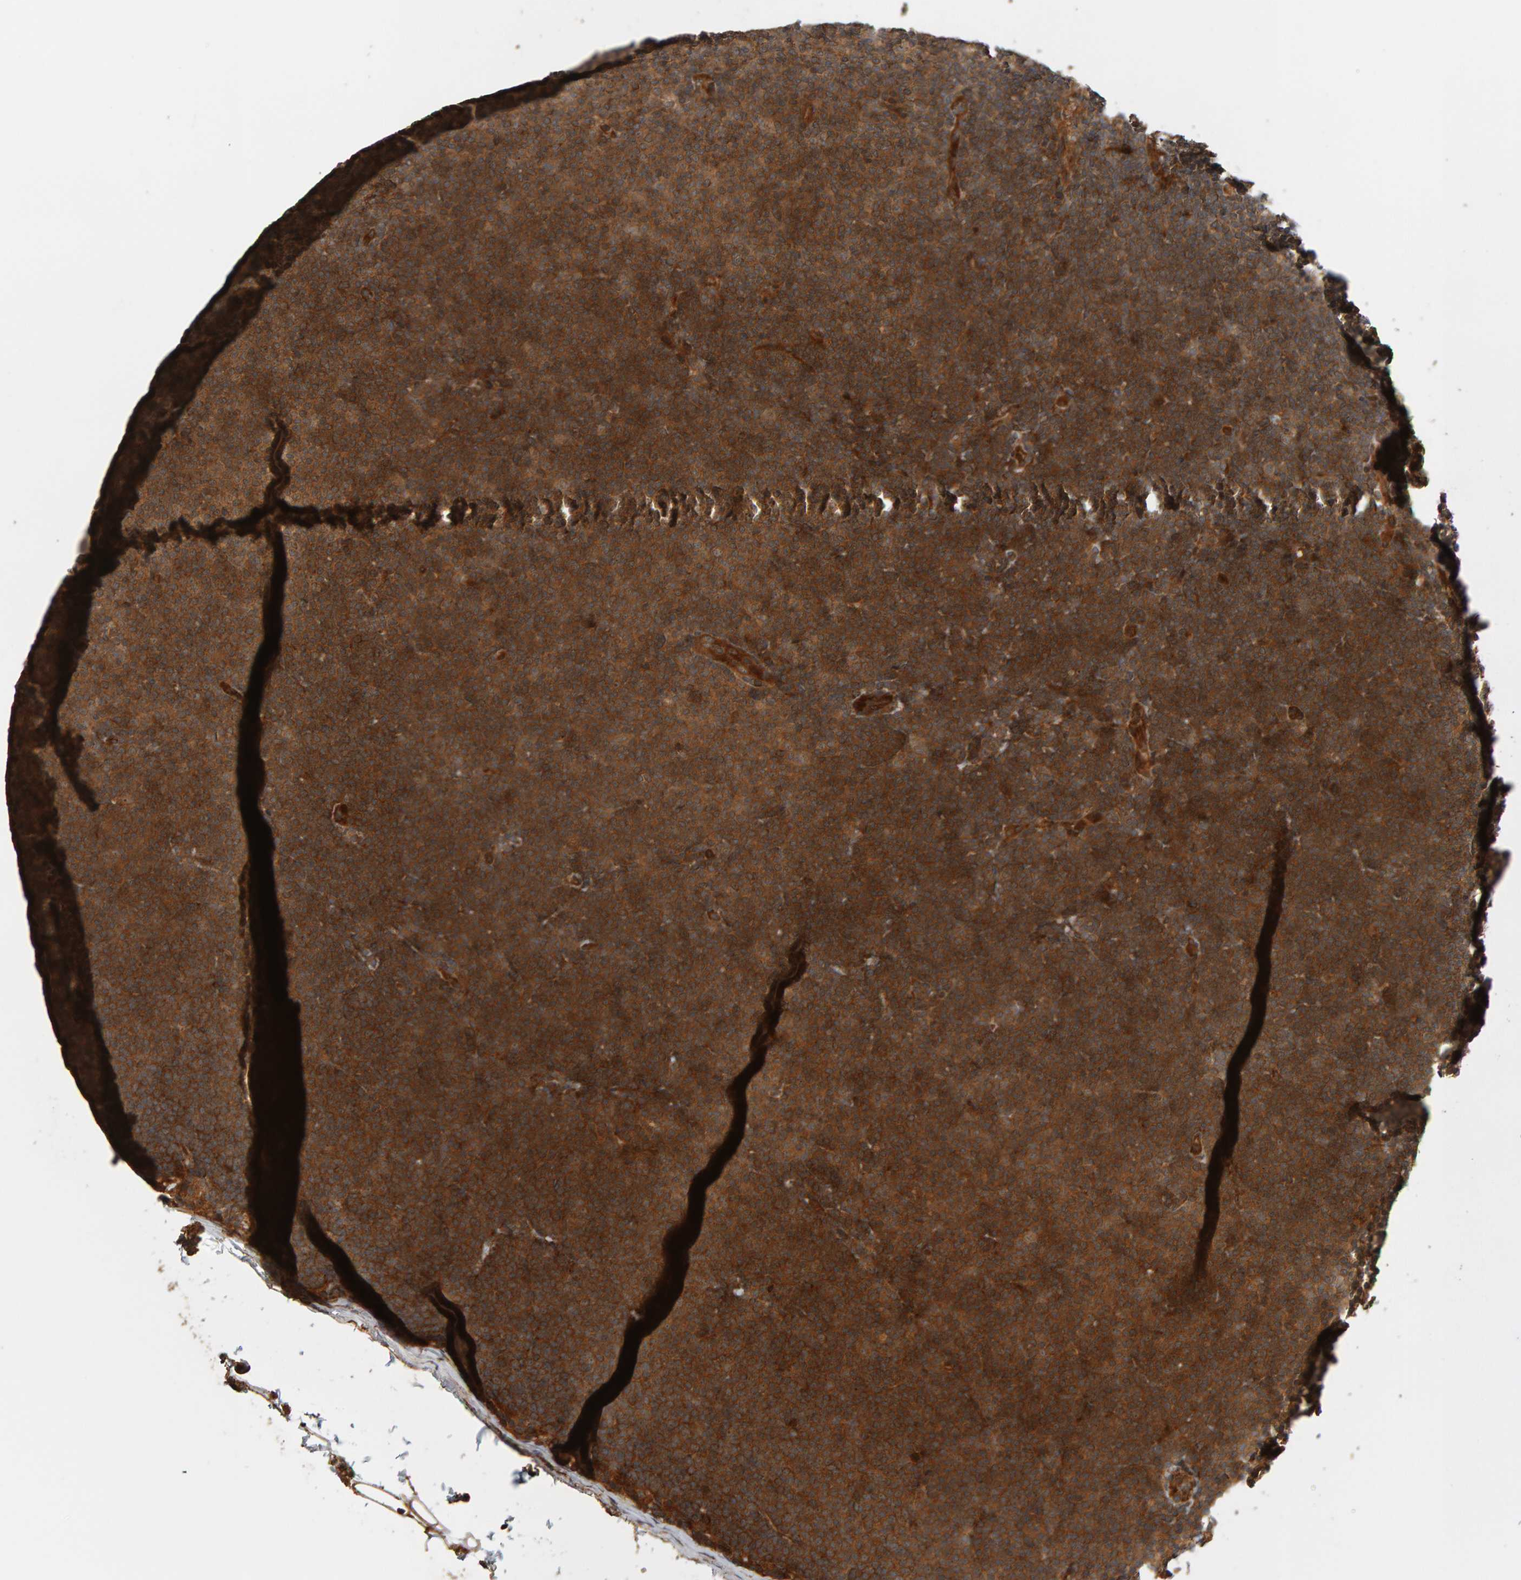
{"staining": {"intensity": "moderate", "quantity": ">75%", "location": "cytoplasmic/membranous"}, "tissue": "lymphoma", "cell_type": "Tumor cells", "image_type": "cancer", "snomed": [{"axis": "morphology", "description": "Malignant lymphoma, non-Hodgkin's type, Low grade"}, {"axis": "topography", "description": "Lymph node"}], "caption": "High-magnification brightfield microscopy of lymphoma stained with DAB (3,3'-diaminobenzidine) (brown) and counterstained with hematoxylin (blue). tumor cells exhibit moderate cytoplasmic/membranous positivity is appreciated in approximately>75% of cells.", "gene": "ZFAND1", "patient": {"sex": "female", "age": 53}}